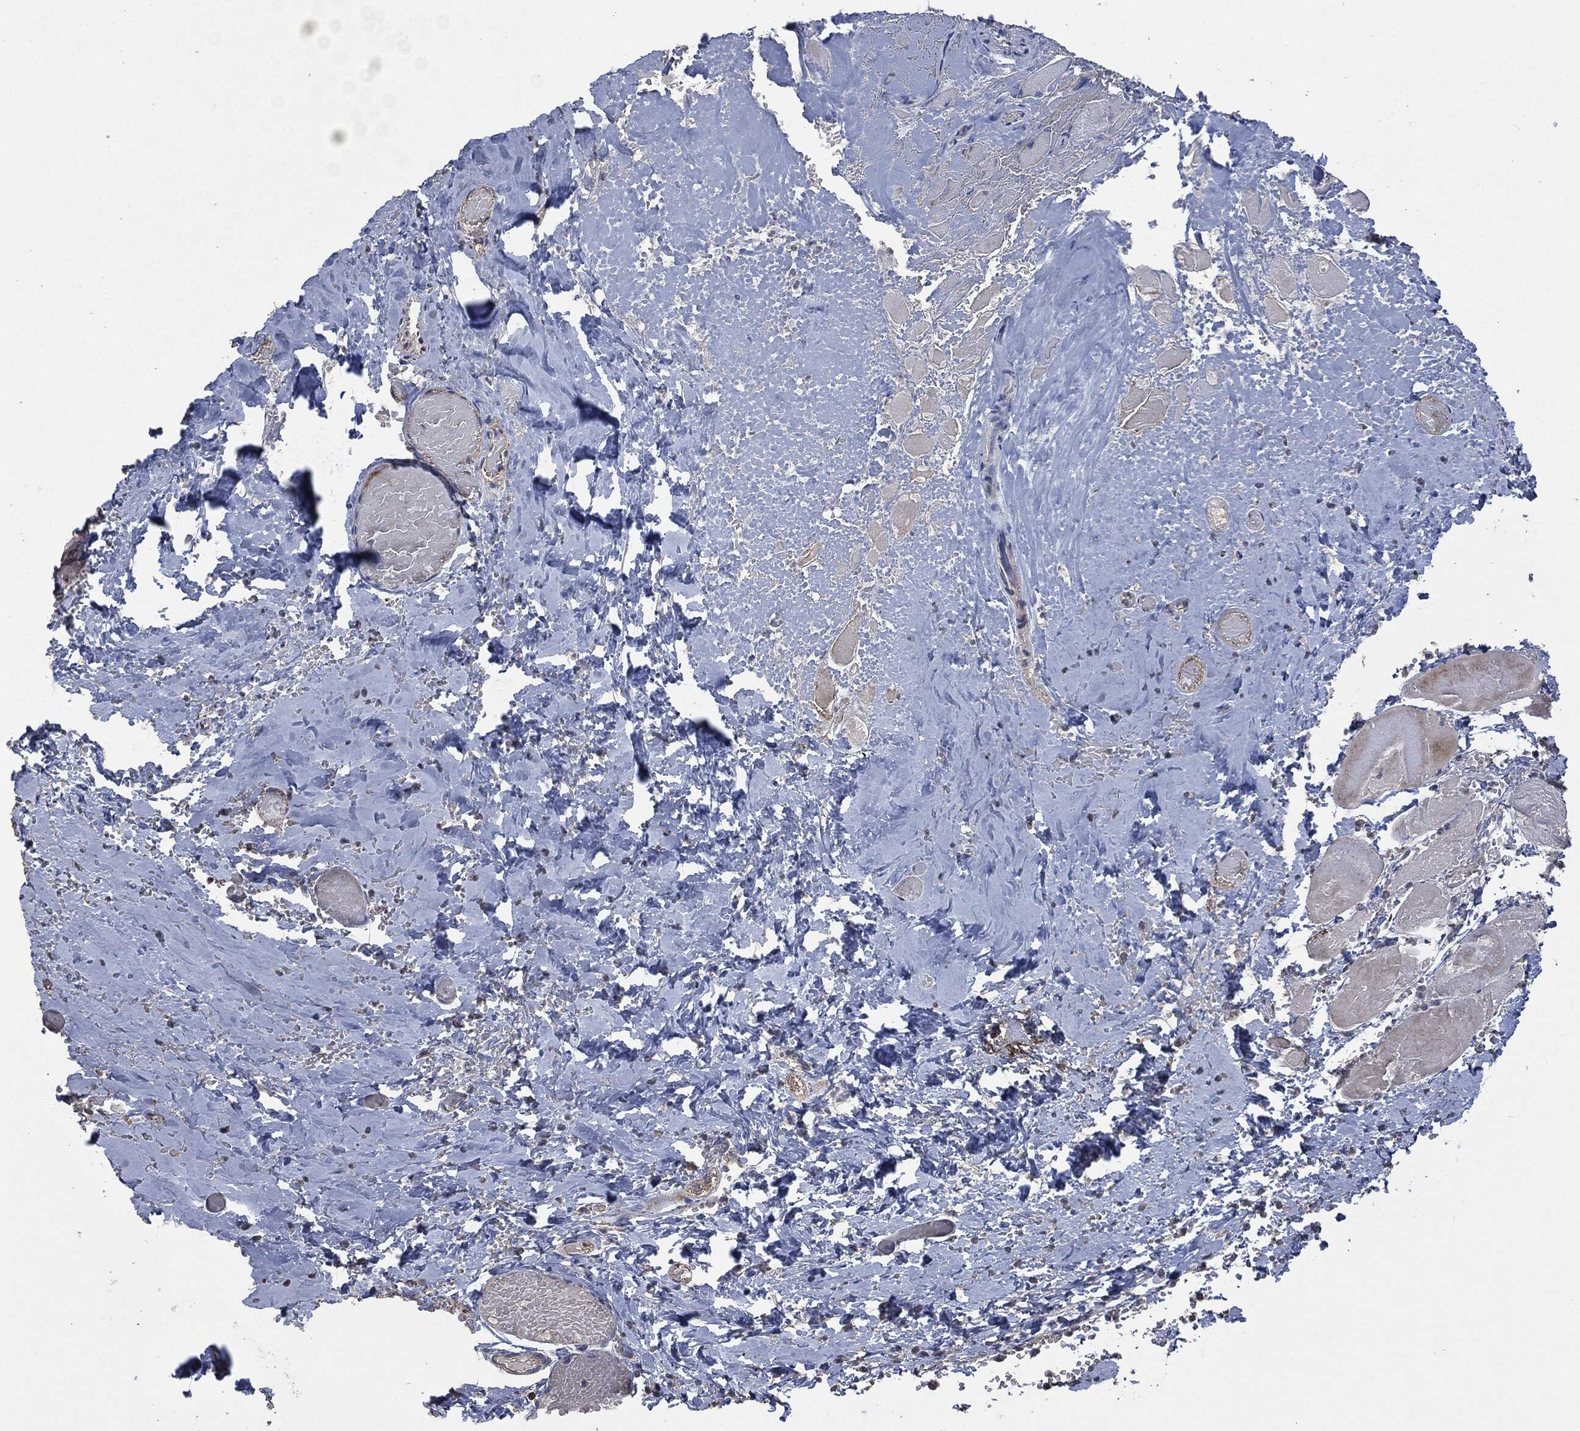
{"staining": {"intensity": "moderate", "quantity": "<25%", "location": "cytoplasmic/membranous"}, "tissue": "skeletal muscle", "cell_type": "Myocytes", "image_type": "normal", "snomed": [{"axis": "morphology", "description": "Normal tissue, NOS"}, {"axis": "morphology", "description": "Malignant melanoma, Metastatic site"}, {"axis": "topography", "description": "Skeletal muscle"}], "caption": "Skeletal muscle stained with a brown dye displays moderate cytoplasmic/membranous positive expression in about <25% of myocytes.", "gene": "MSLN", "patient": {"sex": "male", "age": 50}}